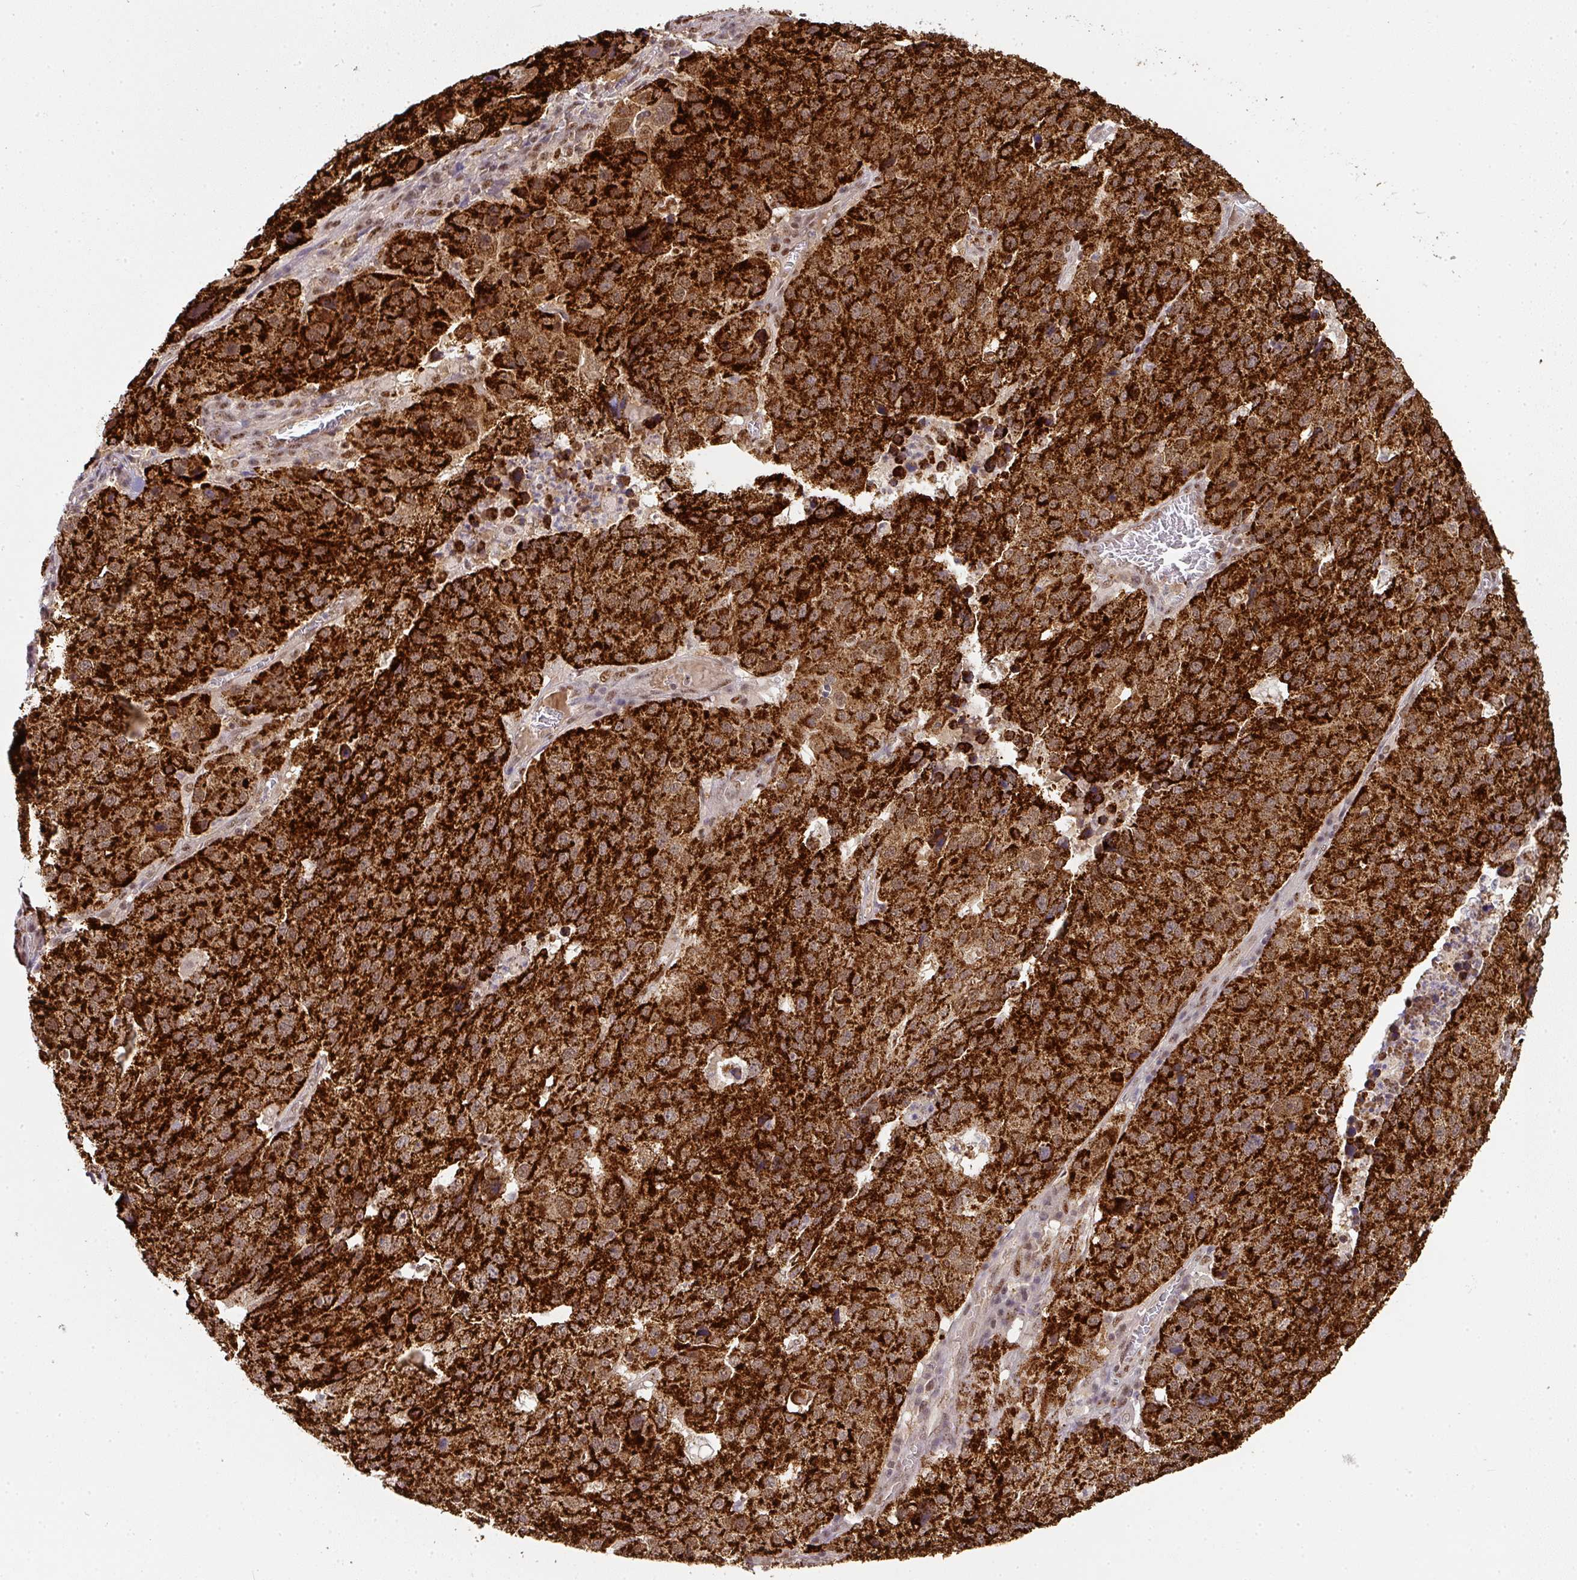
{"staining": {"intensity": "strong", "quantity": ">75%", "location": "cytoplasmic/membranous"}, "tissue": "stomach cancer", "cell_type": "Tumor cells", "image_type": "cancer", "snomed": [{"axis": "morphology", "description": "Adenocarcinoma, NOS"}, {"axis": "topography", "description": "Stomach"}], "caption": "The immunohistochemical stain shows strong cytoplasmic/membranous expression in tumor cells of stomach cancer (adenocarcinoma) tissue.", "gene": "RANBP9", "patient": {"sex": "male", "age": 71}}